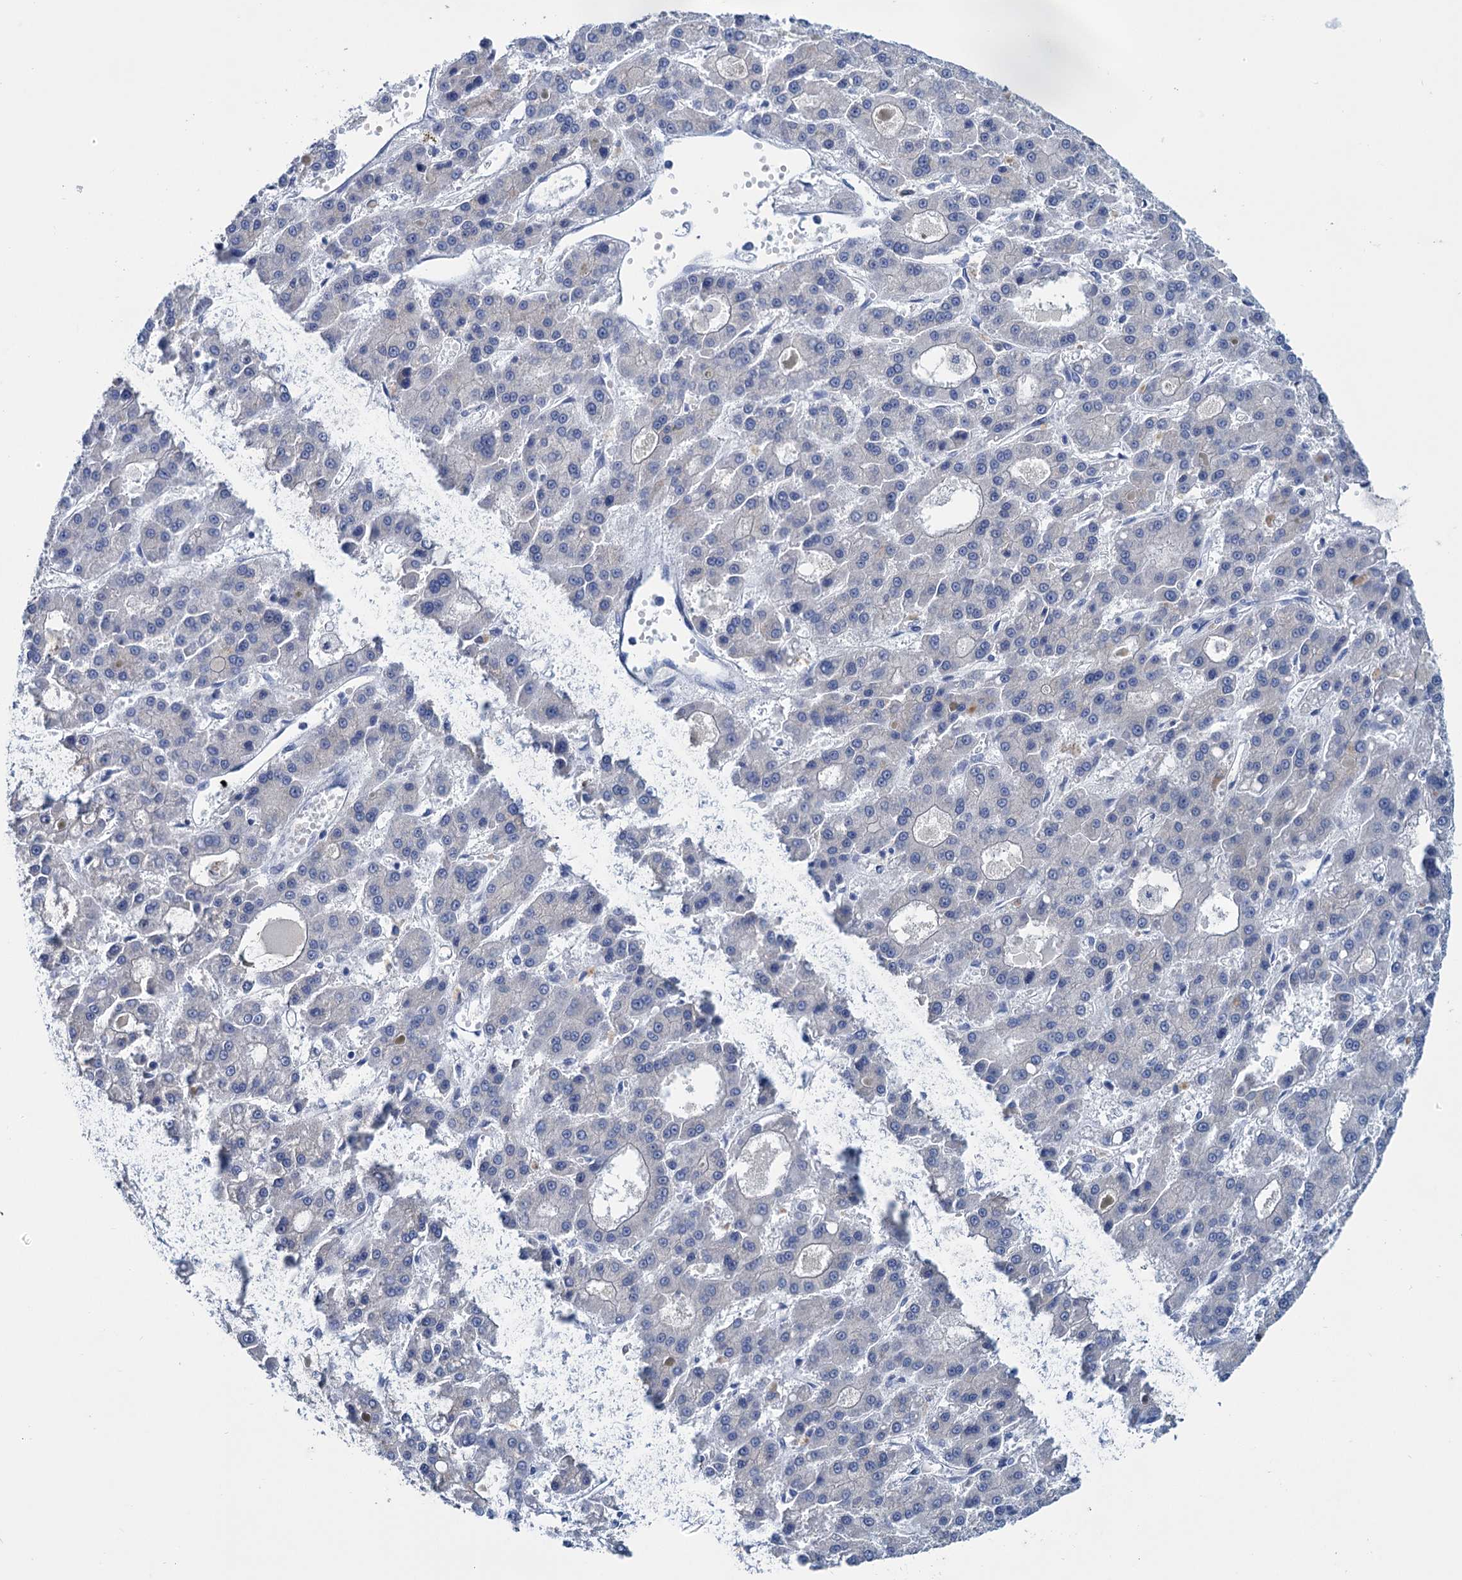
{"staining": {"intensity": "negative", "quantity": "none", "location": "none"}, "tissue": "liver cancer", "cell_type": "Tumor cells", "image_type": "cancer", "snomed": [{"axis": "morphology", "description": "Carcinoma, Hepatocellular, NOS"}, {"axis": "topography", "description": "Liver"}], "caption": "High magnification brightfield microscopy of liver cancer stained with DAB (3,3'-diaminobenzidine) (brown) and counterstained with hematoxylin (blue): tumor cells show no significant positivity.", "gene": "MYOZ3", "patient": {"sex": "male", "age": 70}}